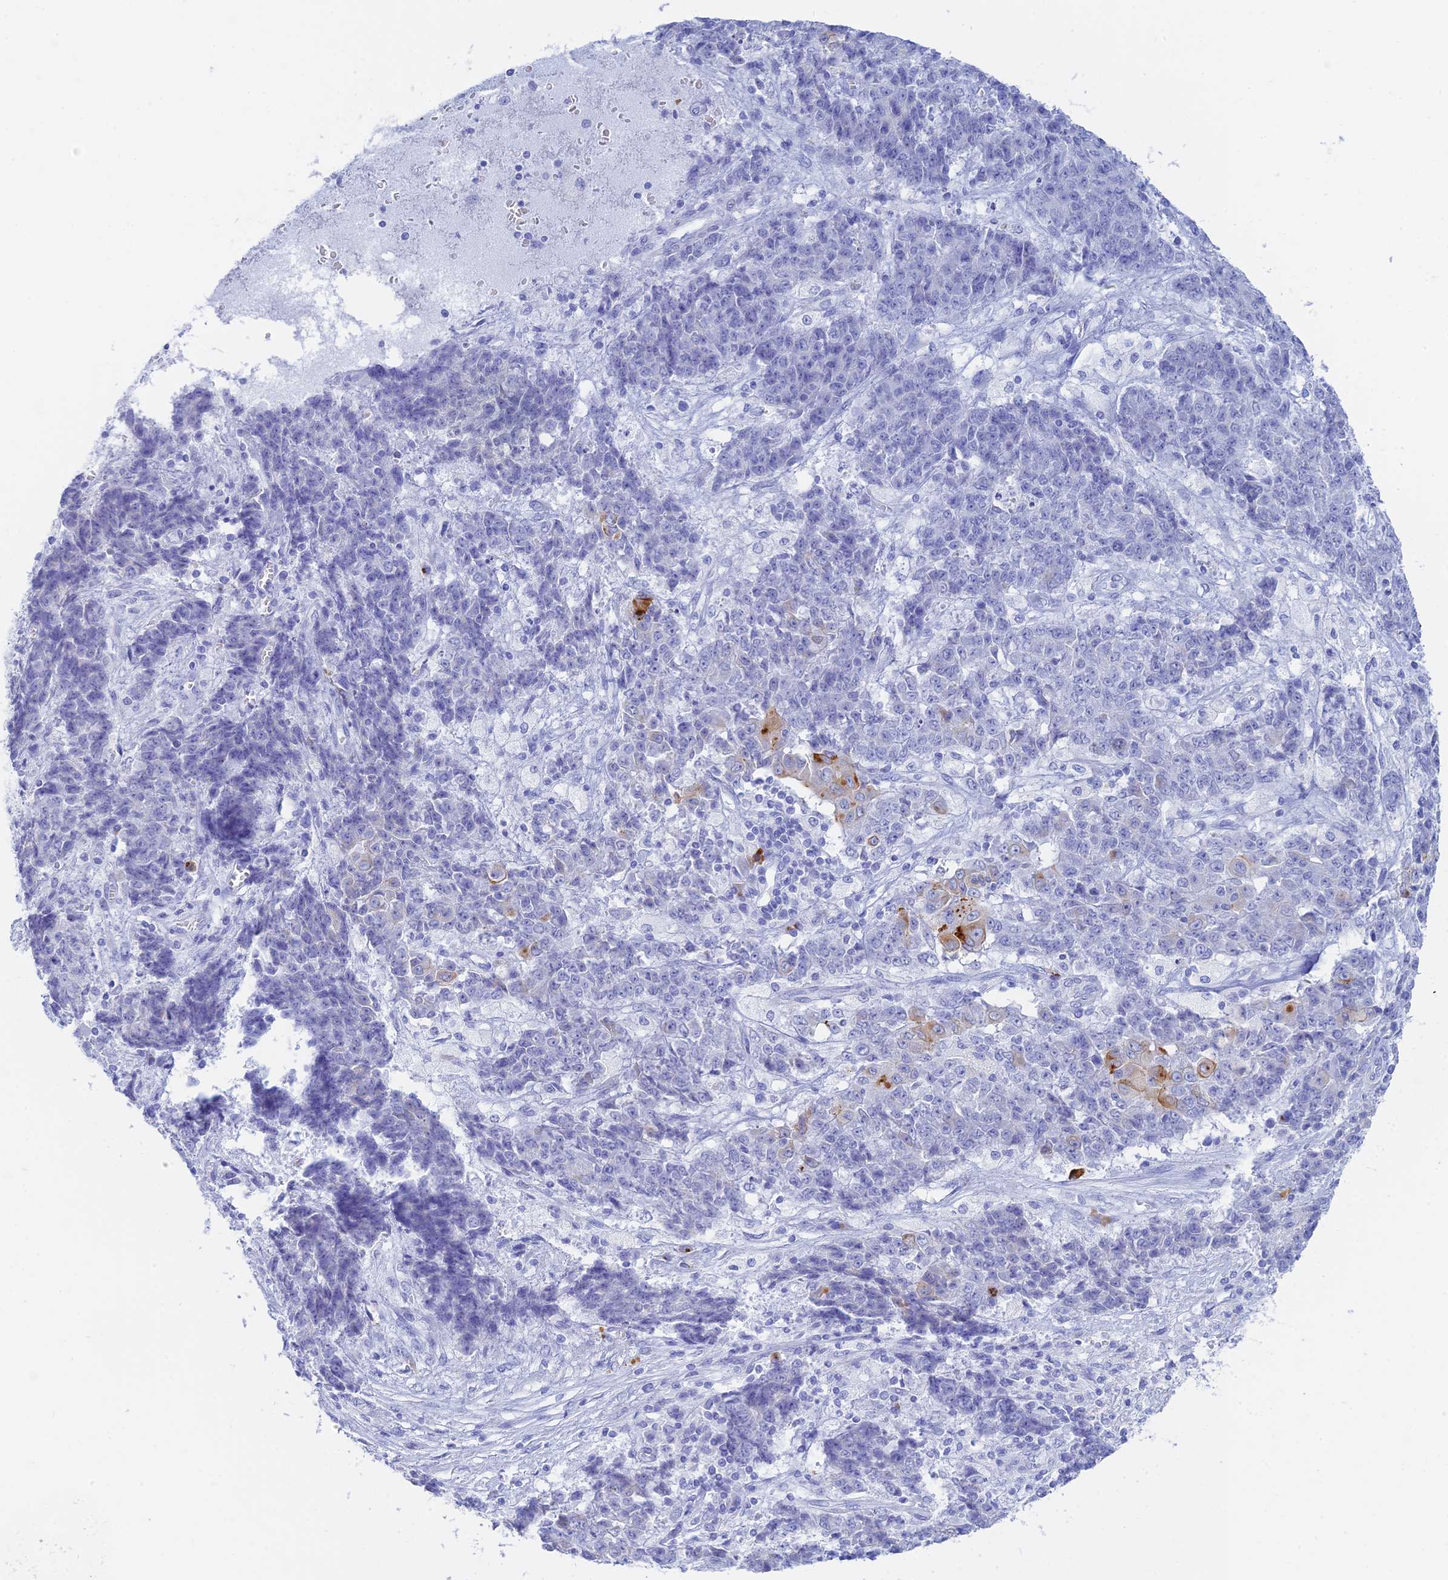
{"staining": {"intensity": "negative", "quantity": "none", "location": "none"}, "tissue": "ovarian cancer", "cell_type": "Tumor cells", "image_type": "cancer", "snomed": [{"axis": "morphology", "description": "Carcinoma, endometroid"}, {"axis": "topography", "description": "Ovary"}], "caption": "The micrograph reveals no staining of tumor cells in ovarian cancer.", "gene": "CEP152", "patient": {"sex": "female", "age": 42}}